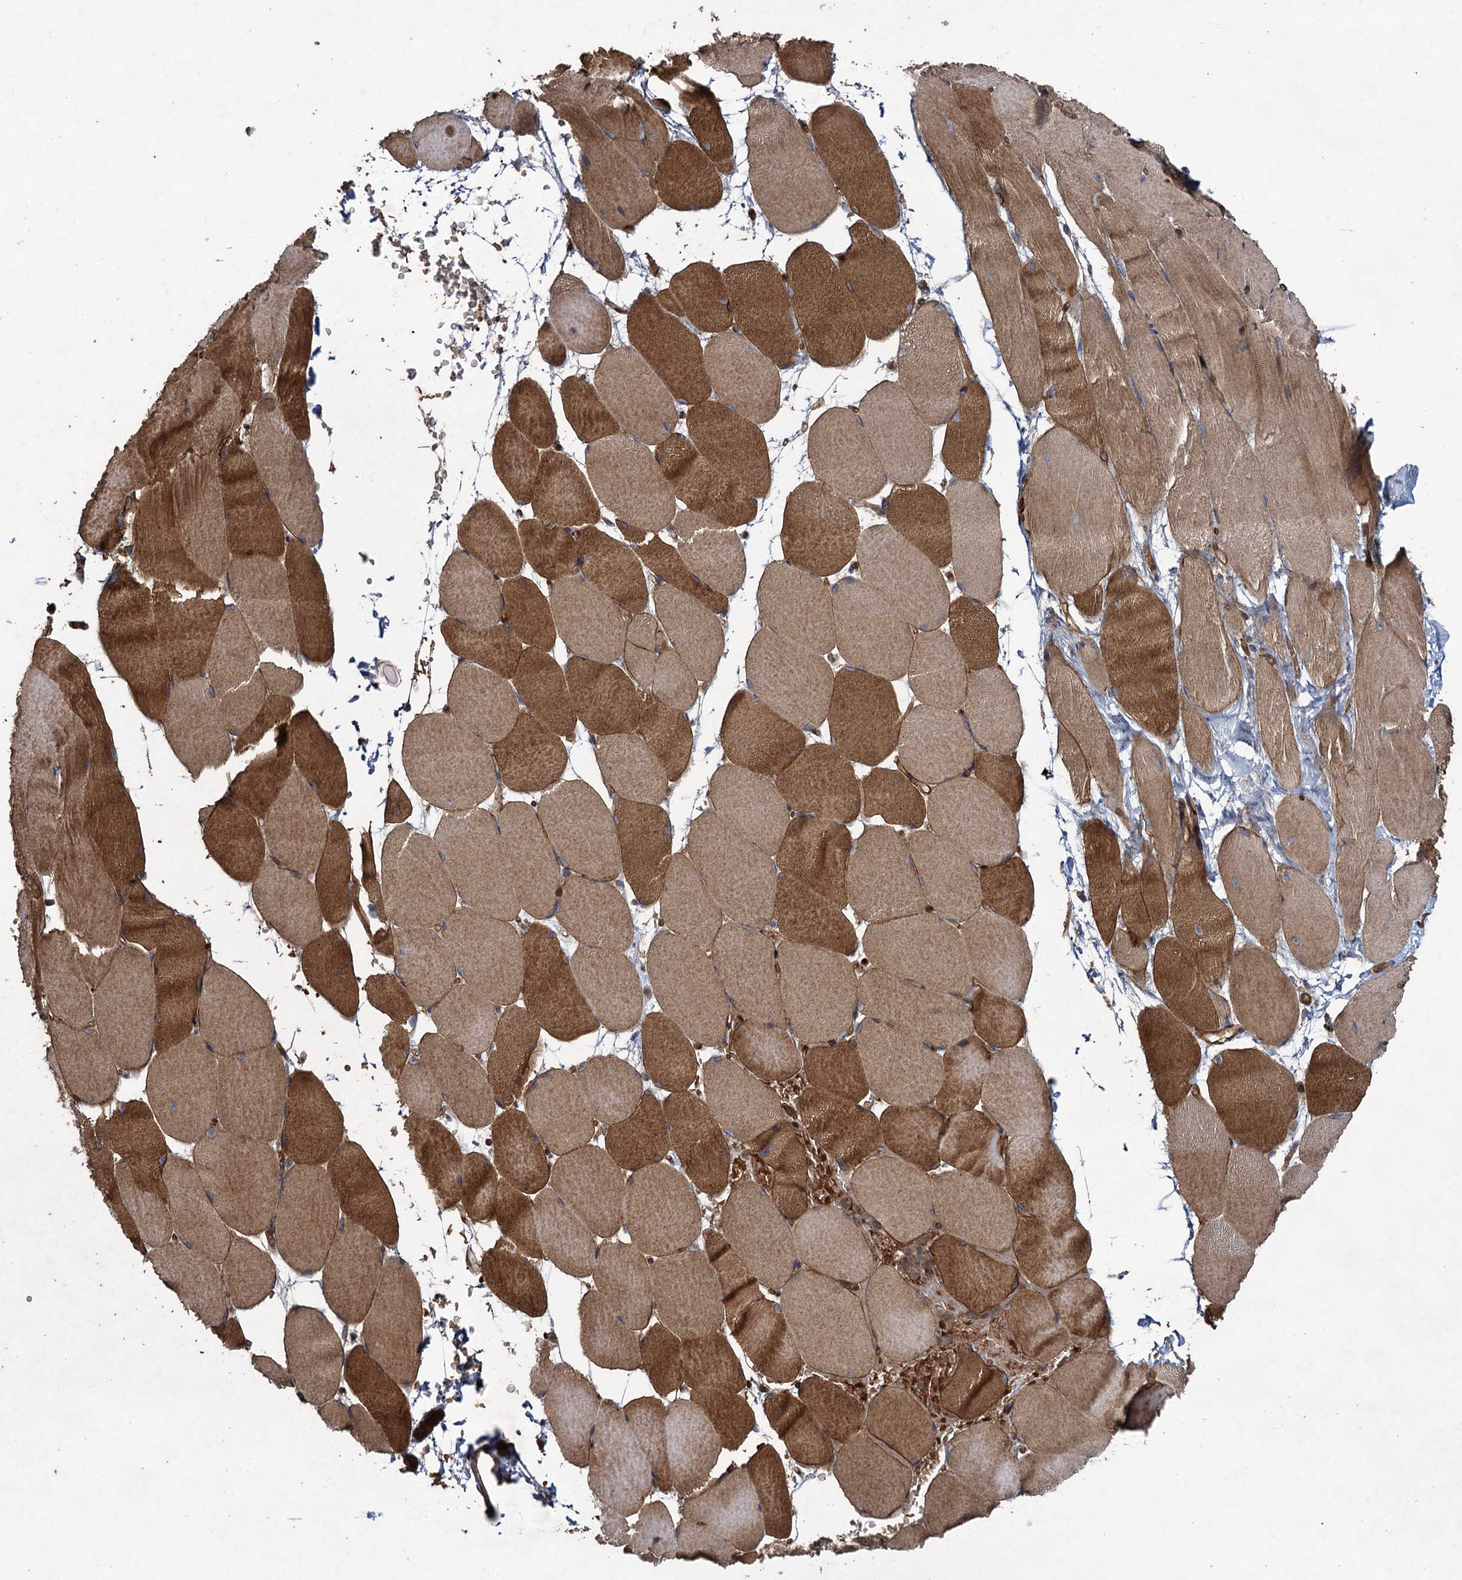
{"staining": {"intensity": "moderate", "quantity": ">75%", "location": "cytoplasmic/membranous"}, "tissue": "skeletal muscle", "cell_type": "Myocytes", "image_type": "normal", "snomed": [{"axis": "morphology", "description": "Normal tissue, NOS"}, {"axis": "topography", "description": "Skeletal muscle"}, {"axis": "topography", "description": "Parathyroid gland"}], "caption": "A brown stain shows moderate cytoplasmic/membranous staining of a protein in myocytes of benign human skeletal muscle.", "gene": "TXNDC11", "patient": {"sex": "female", "age": 37}}